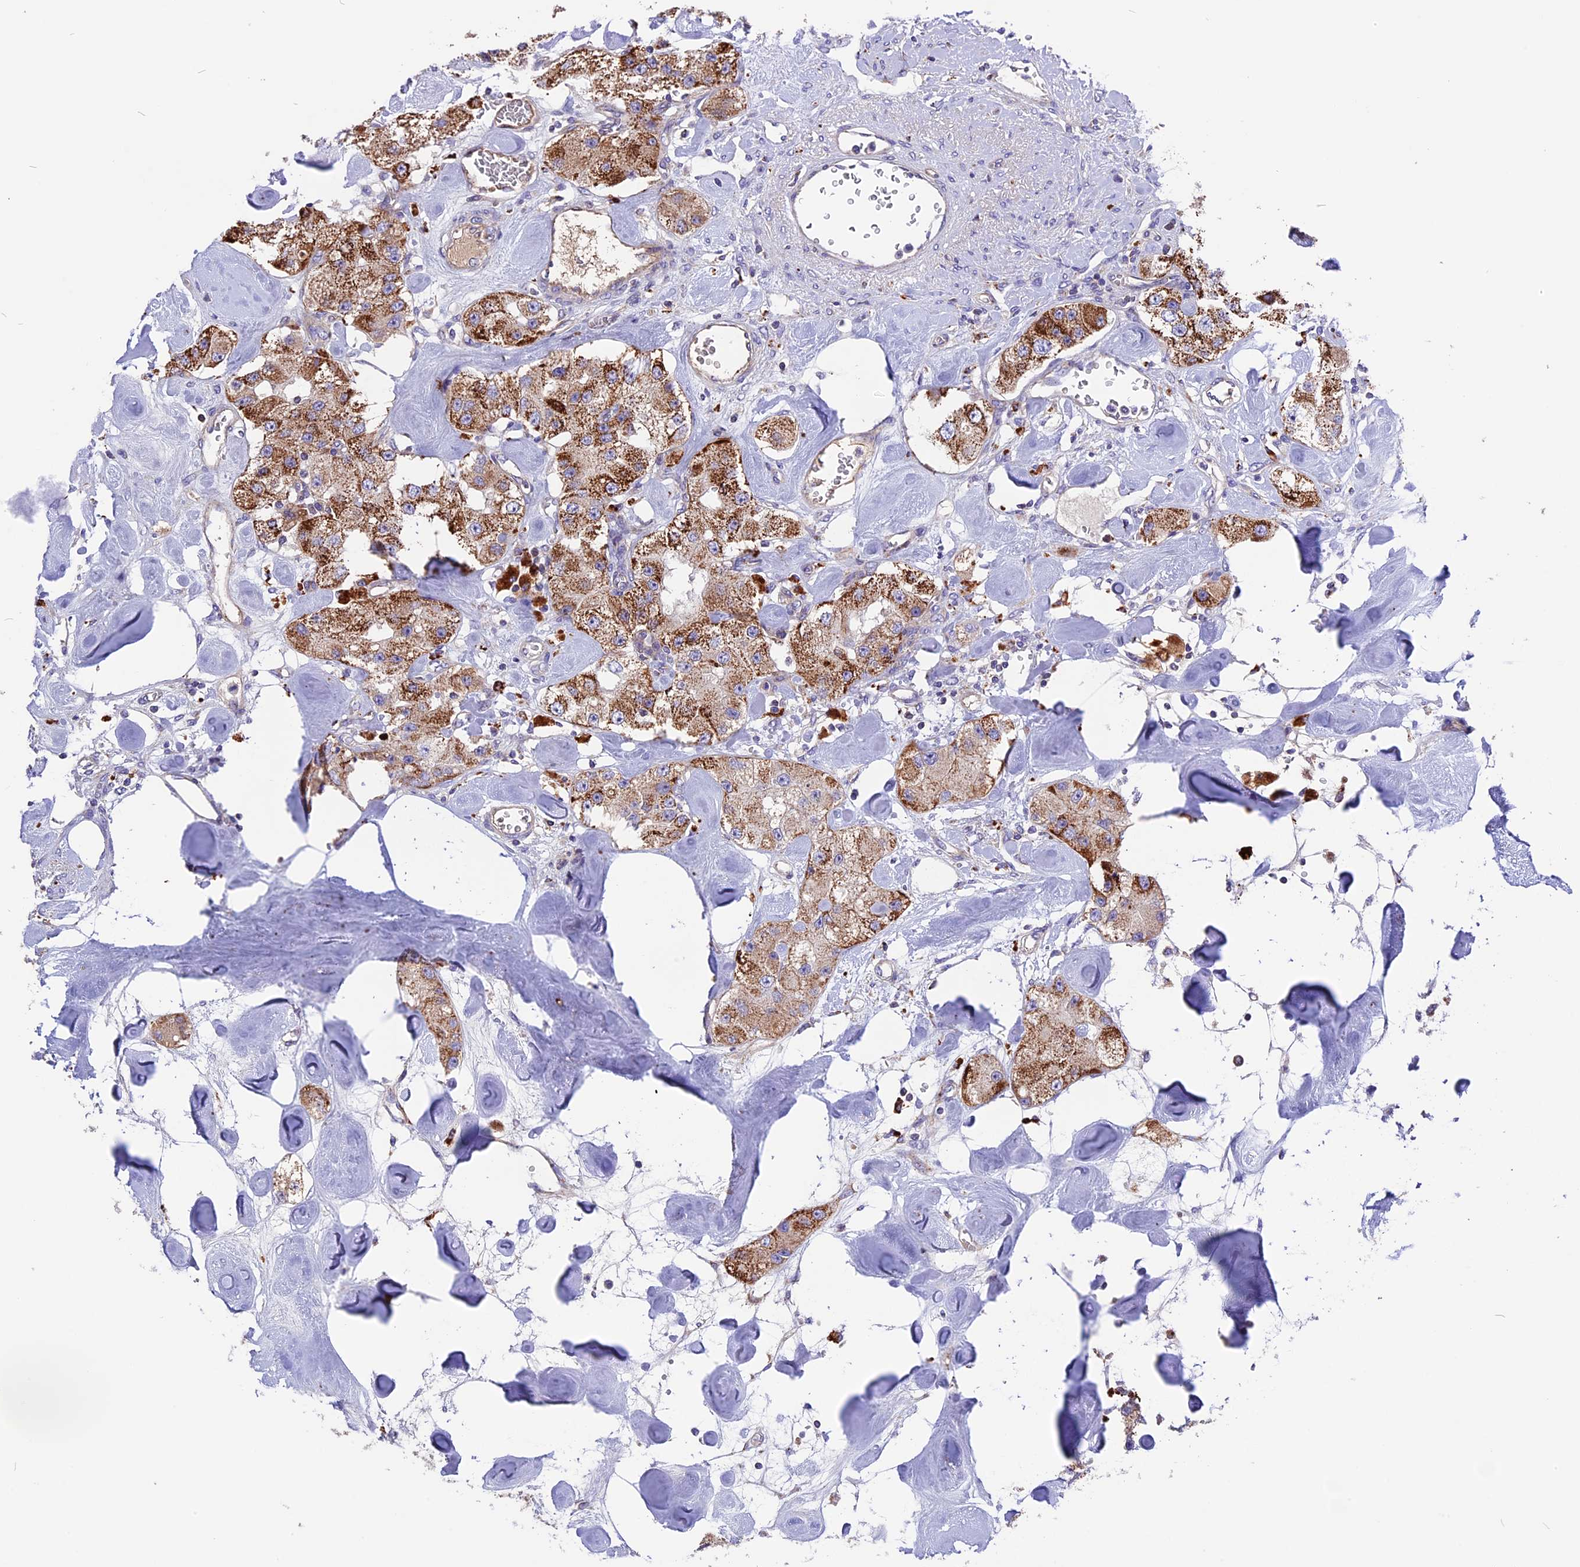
{"staining": {"intensity": "moderate", "quantity": ">75%", "location": "cytoplasmic/membranous"}, "tissue": "carcinoid", "cell_type": "Tumor cells", "image_type": "cancer", "snomed": [{"axis": "morphology", "description": "Carcinoid, malignant, NOS"}, {"axis": "topography", "description": "Pancreas"}], "caption": "Immunohistochemical staining of carcinoid demonstrates medium levels of moderate cytoplasmic/membranous protein positivity in approximately >75% of tumor cells.", "gene": "METTL22", "patient": {"sex": "male", "age": 41}}